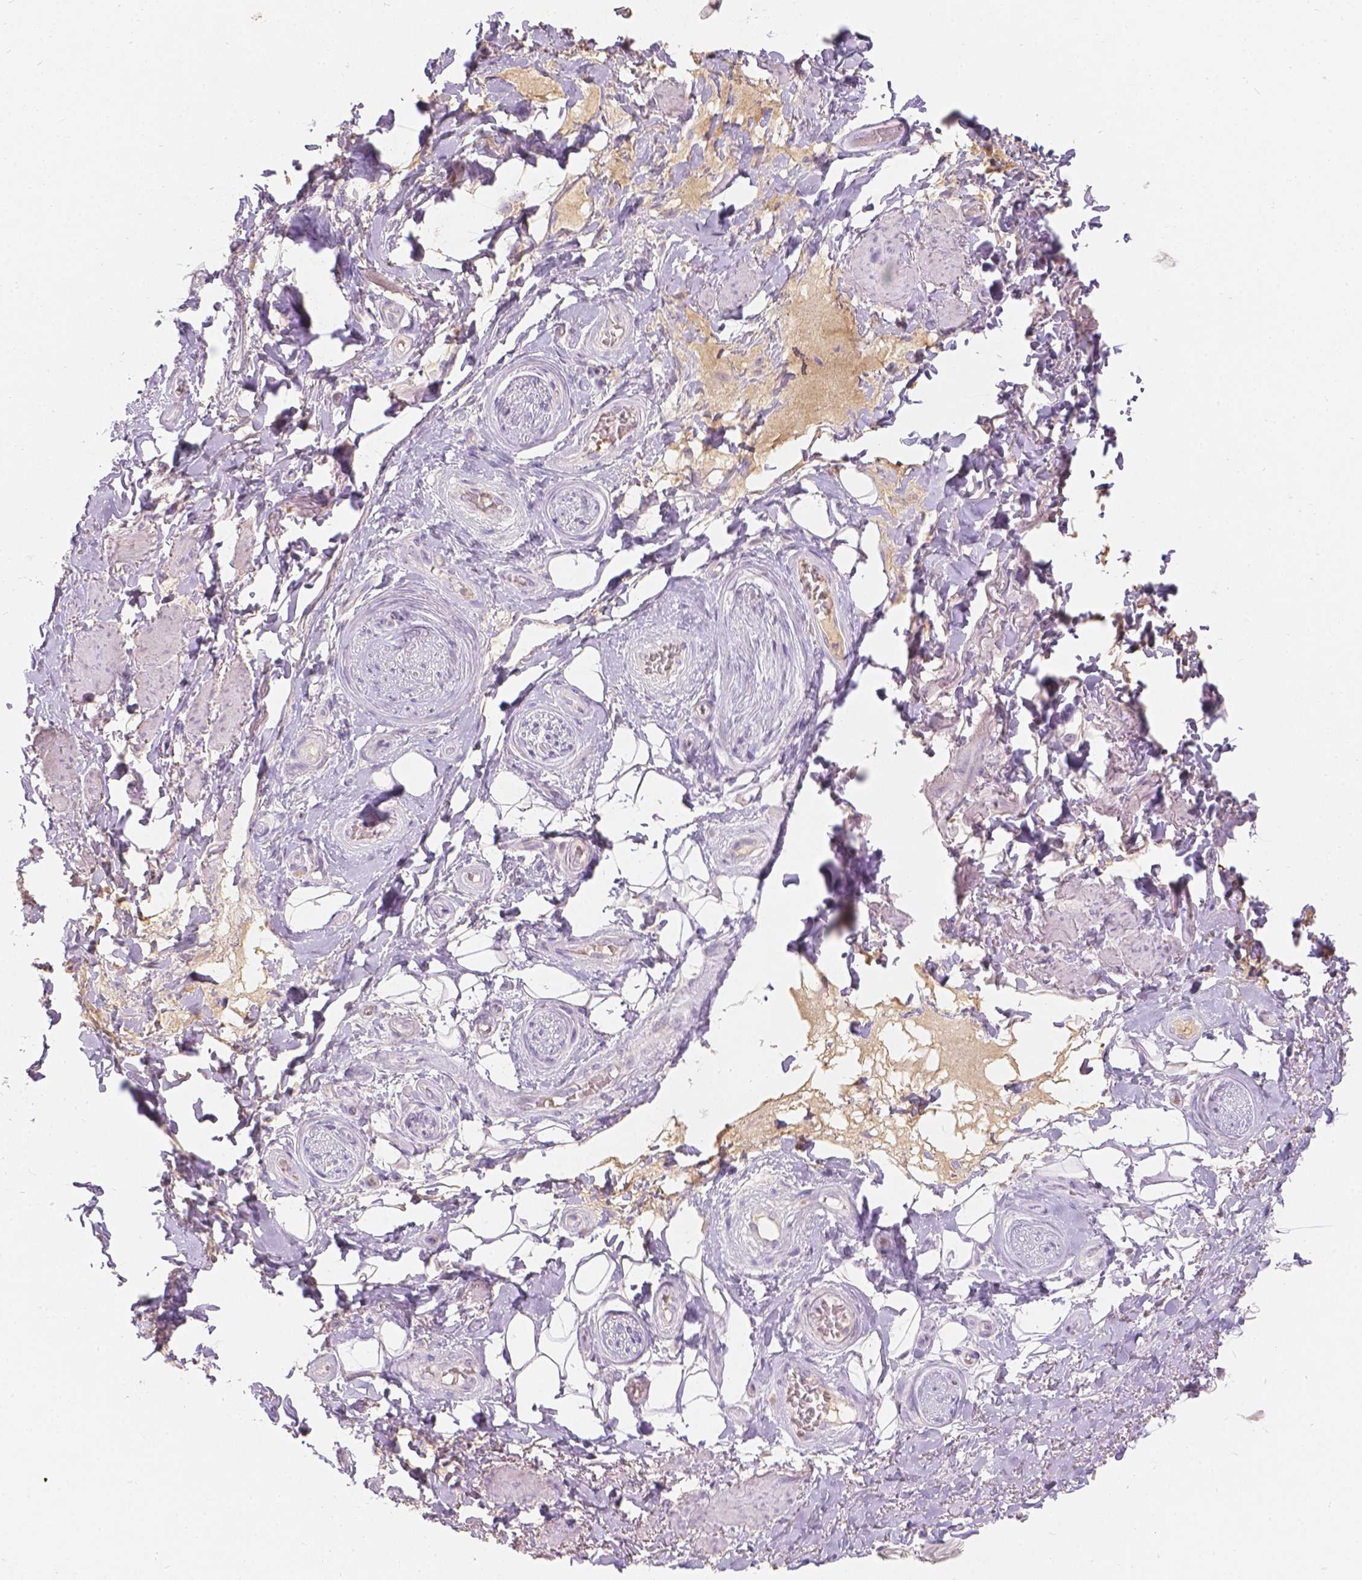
{"staining": {"intensity": "negative", "quantity": "none", "location": "none"}, "tissue": "adipose tissue", "cell_type": "Adipocytes", "image_type": "normal", "snomed": [{"axis": "morphology", "description": "Normal tissue, NOS"}, {"axis": "topography", "description": "Anal"}, {"axis": "topography", "description": "Peripheral nerve tissue"}], "caption": "Adipocytes are negative for brown protein staining in normal adipose tissue. (Stains: DAB immunohistochemistry with hematoxylin counter stain, Microscopy: brightfield microscopy at high magnification).", "gene": "DCAF4L1", "patient": {"sex": "male", "age": 53}}